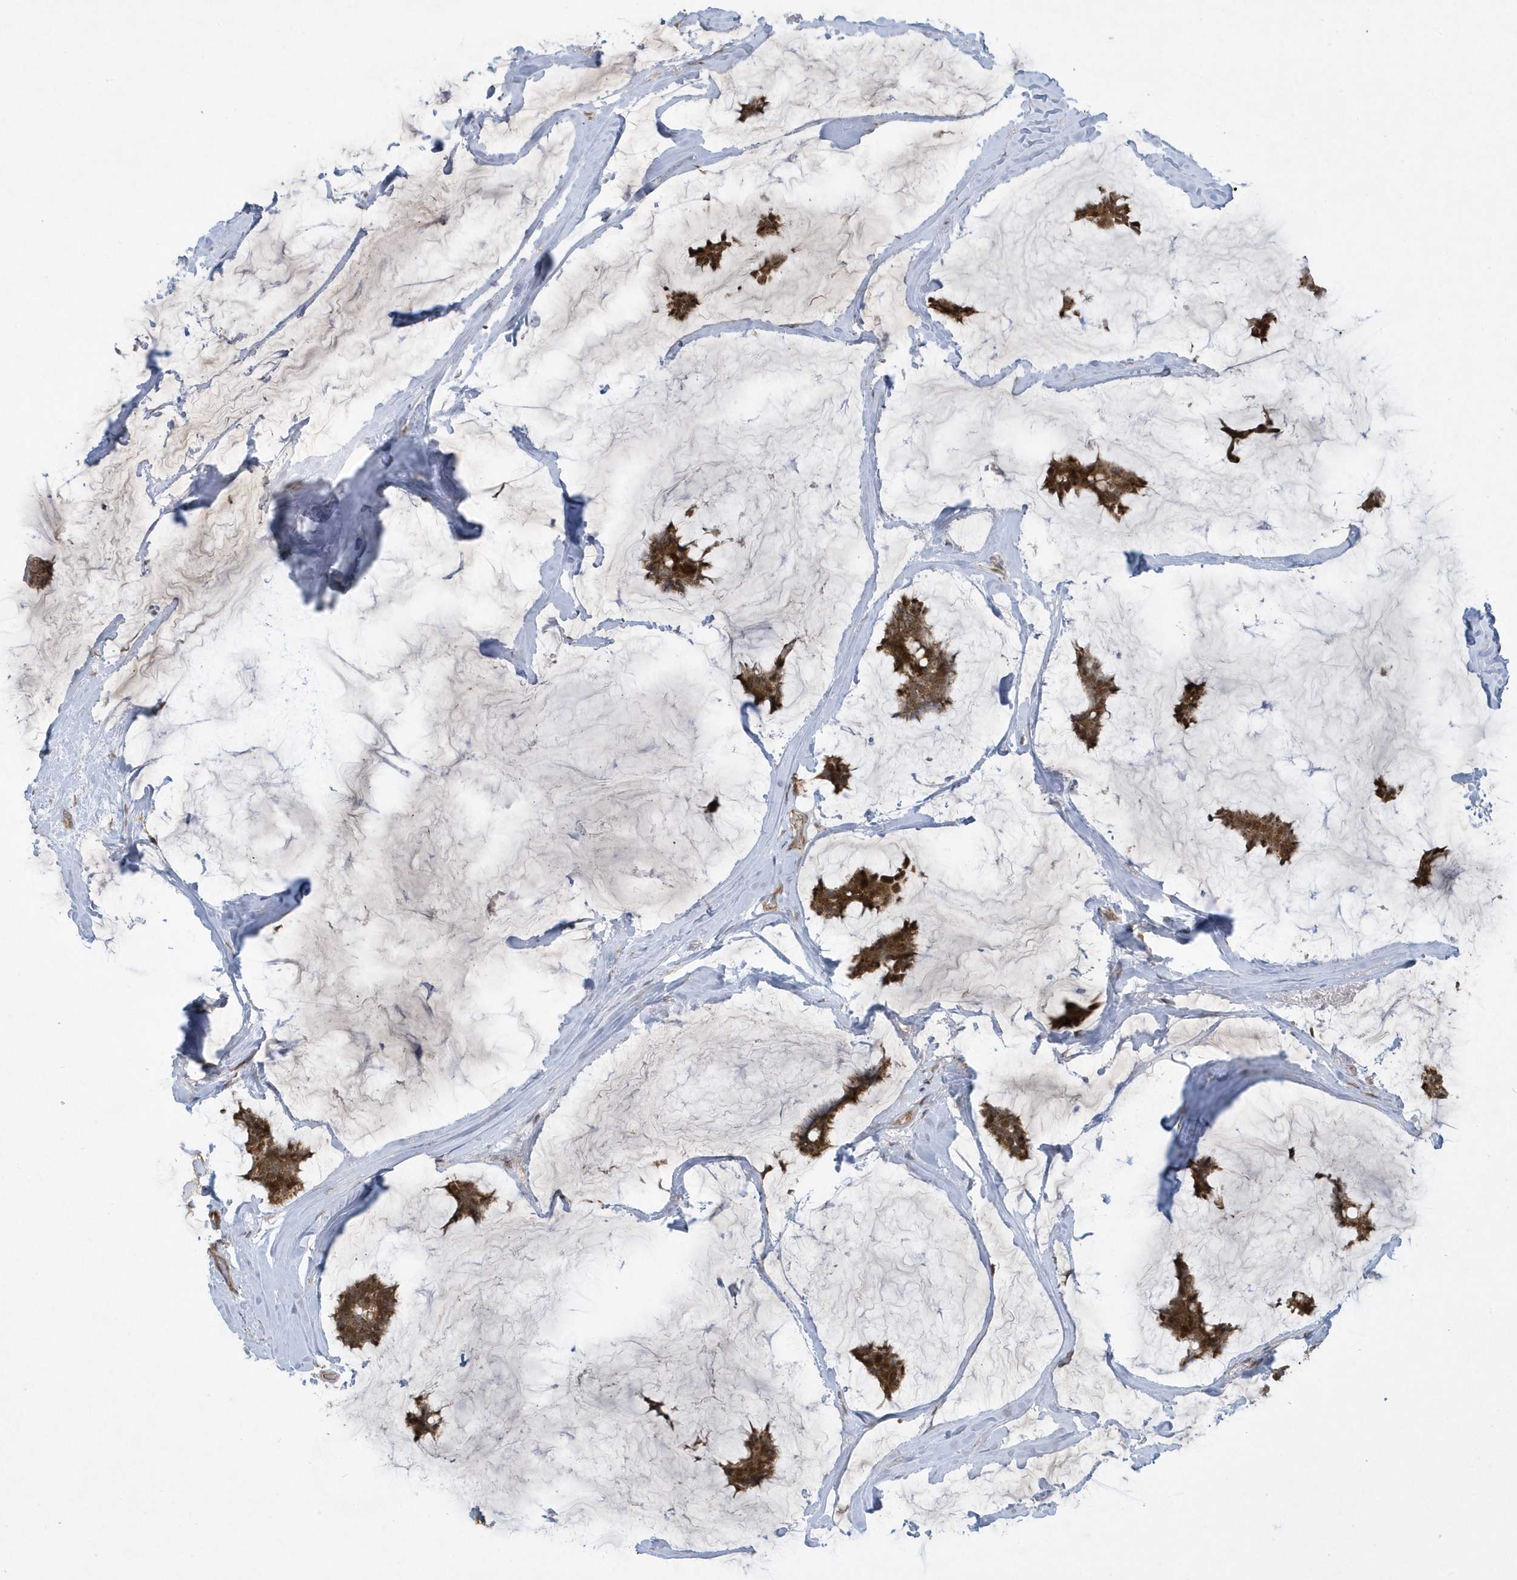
{"staining": {"intensity": "moderate", "quantity": ">75%", "location": "cytoplasmic/membranous"}, "tissue": "breast cancer", "cell_type": "Tumor cells", "image_type": "cancer", "snomed": [{"axis": "morphology", "description": "Duct carcinoma"}, {"axis": "topography", "description": "Breast"}], "caption": "Human breast cancer (infiltrating ductal carcinoma) stained with a brown dye reveals moderate cytoplasmic/membranous positive staining in approximately >75% of tumor cells.", "gene": "STAMBP", "patient": {"sex": "female", "age": 93}}